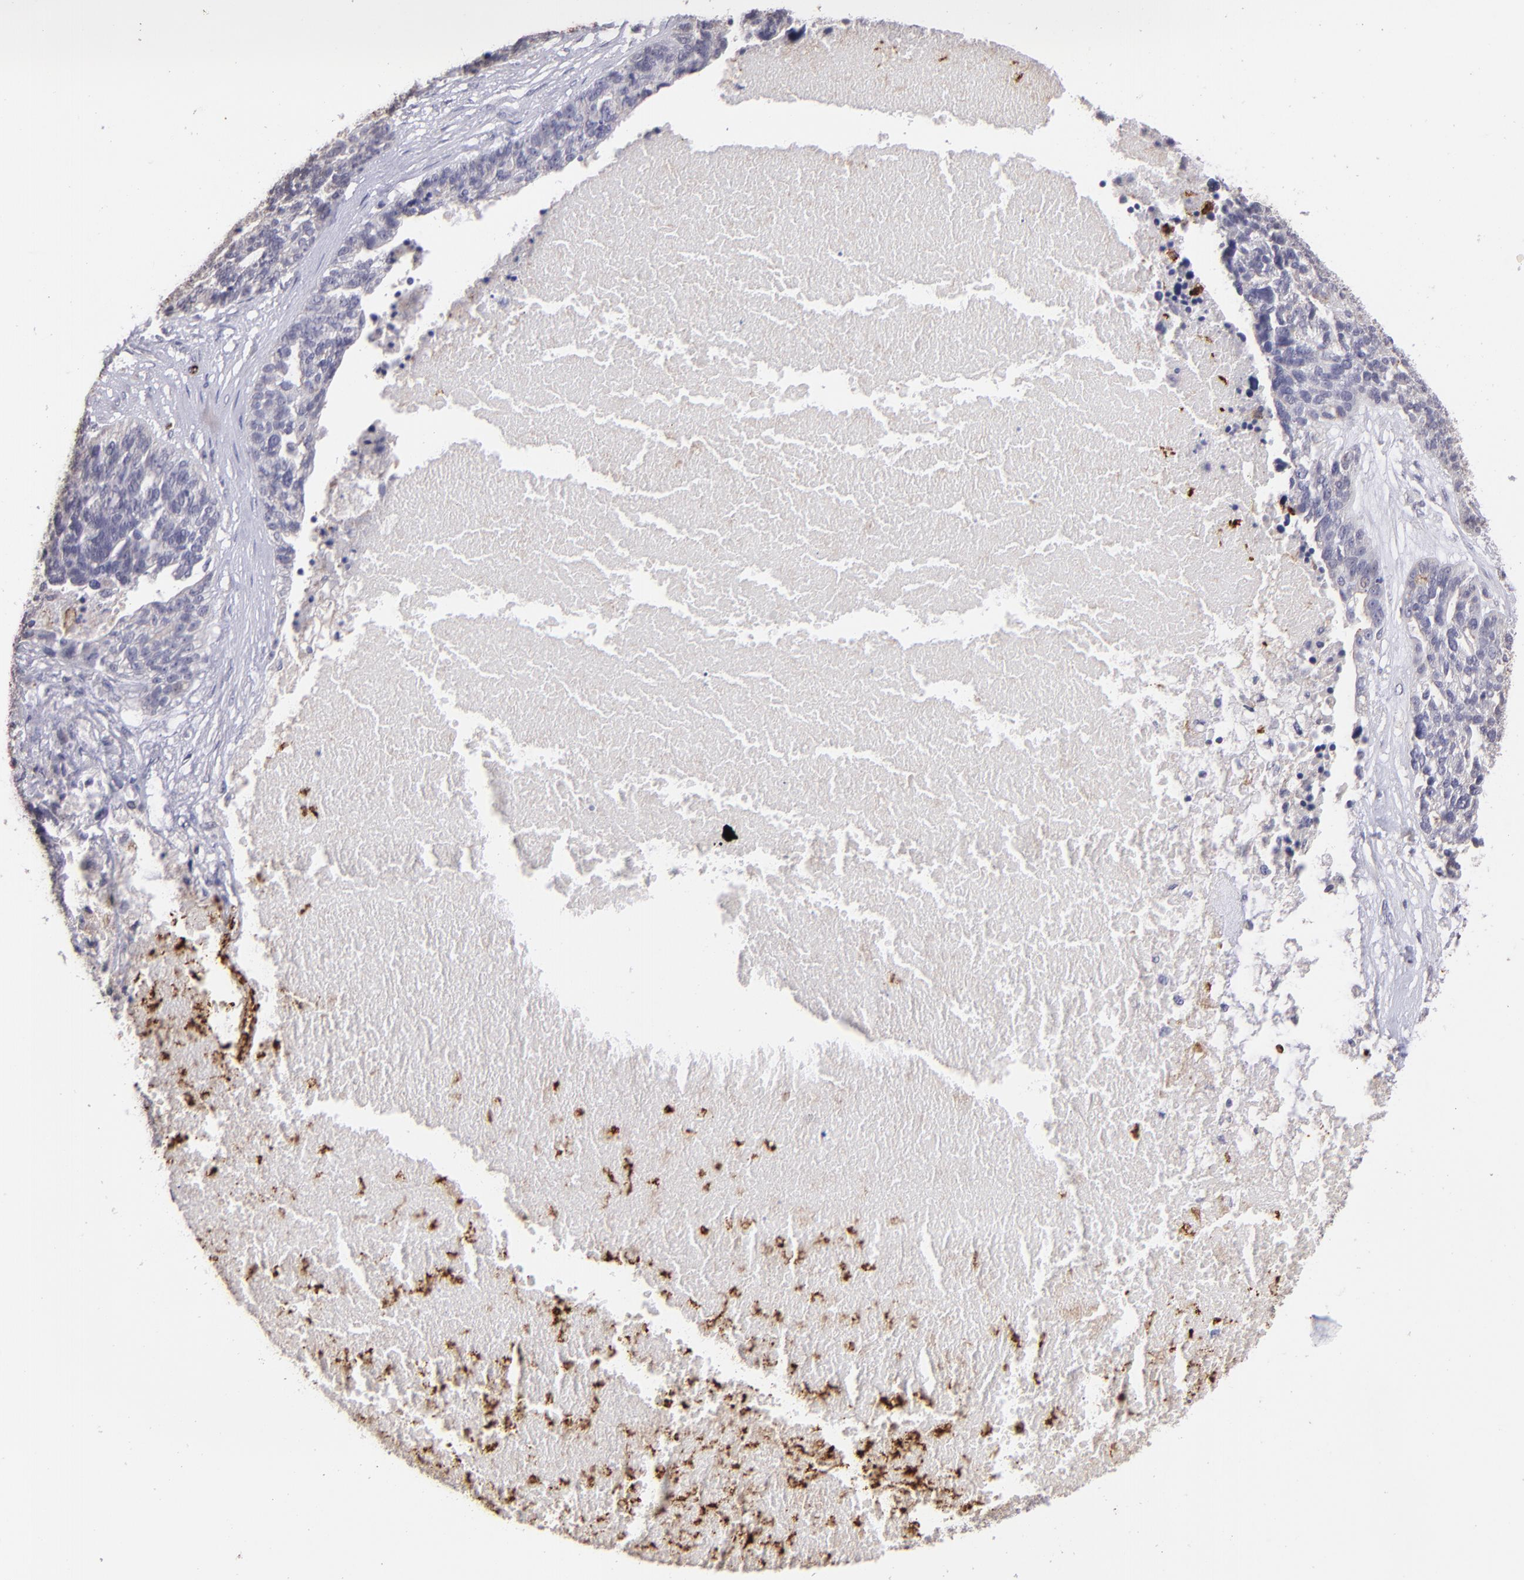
{"staining": {"intensity": "negative", "quantity": "none", "location": "none"}, "tissue": "ovarian cancer", "cell_type": "Tumor cells", "image_type": "cancer", "snomed": [{"axis": "morphology", "description": "Cystadenocarcinoma, serous, NOS"}, {"axis": "topography", "description": "Ovary"}], "caption": "Immunohistochemical staining of human ovarian cancer (serous cystadenocarcinoma) reveals no significant staining in tumor cells.", "gene": "DYSF", "patient": {"sex": "female", "age": 59}}